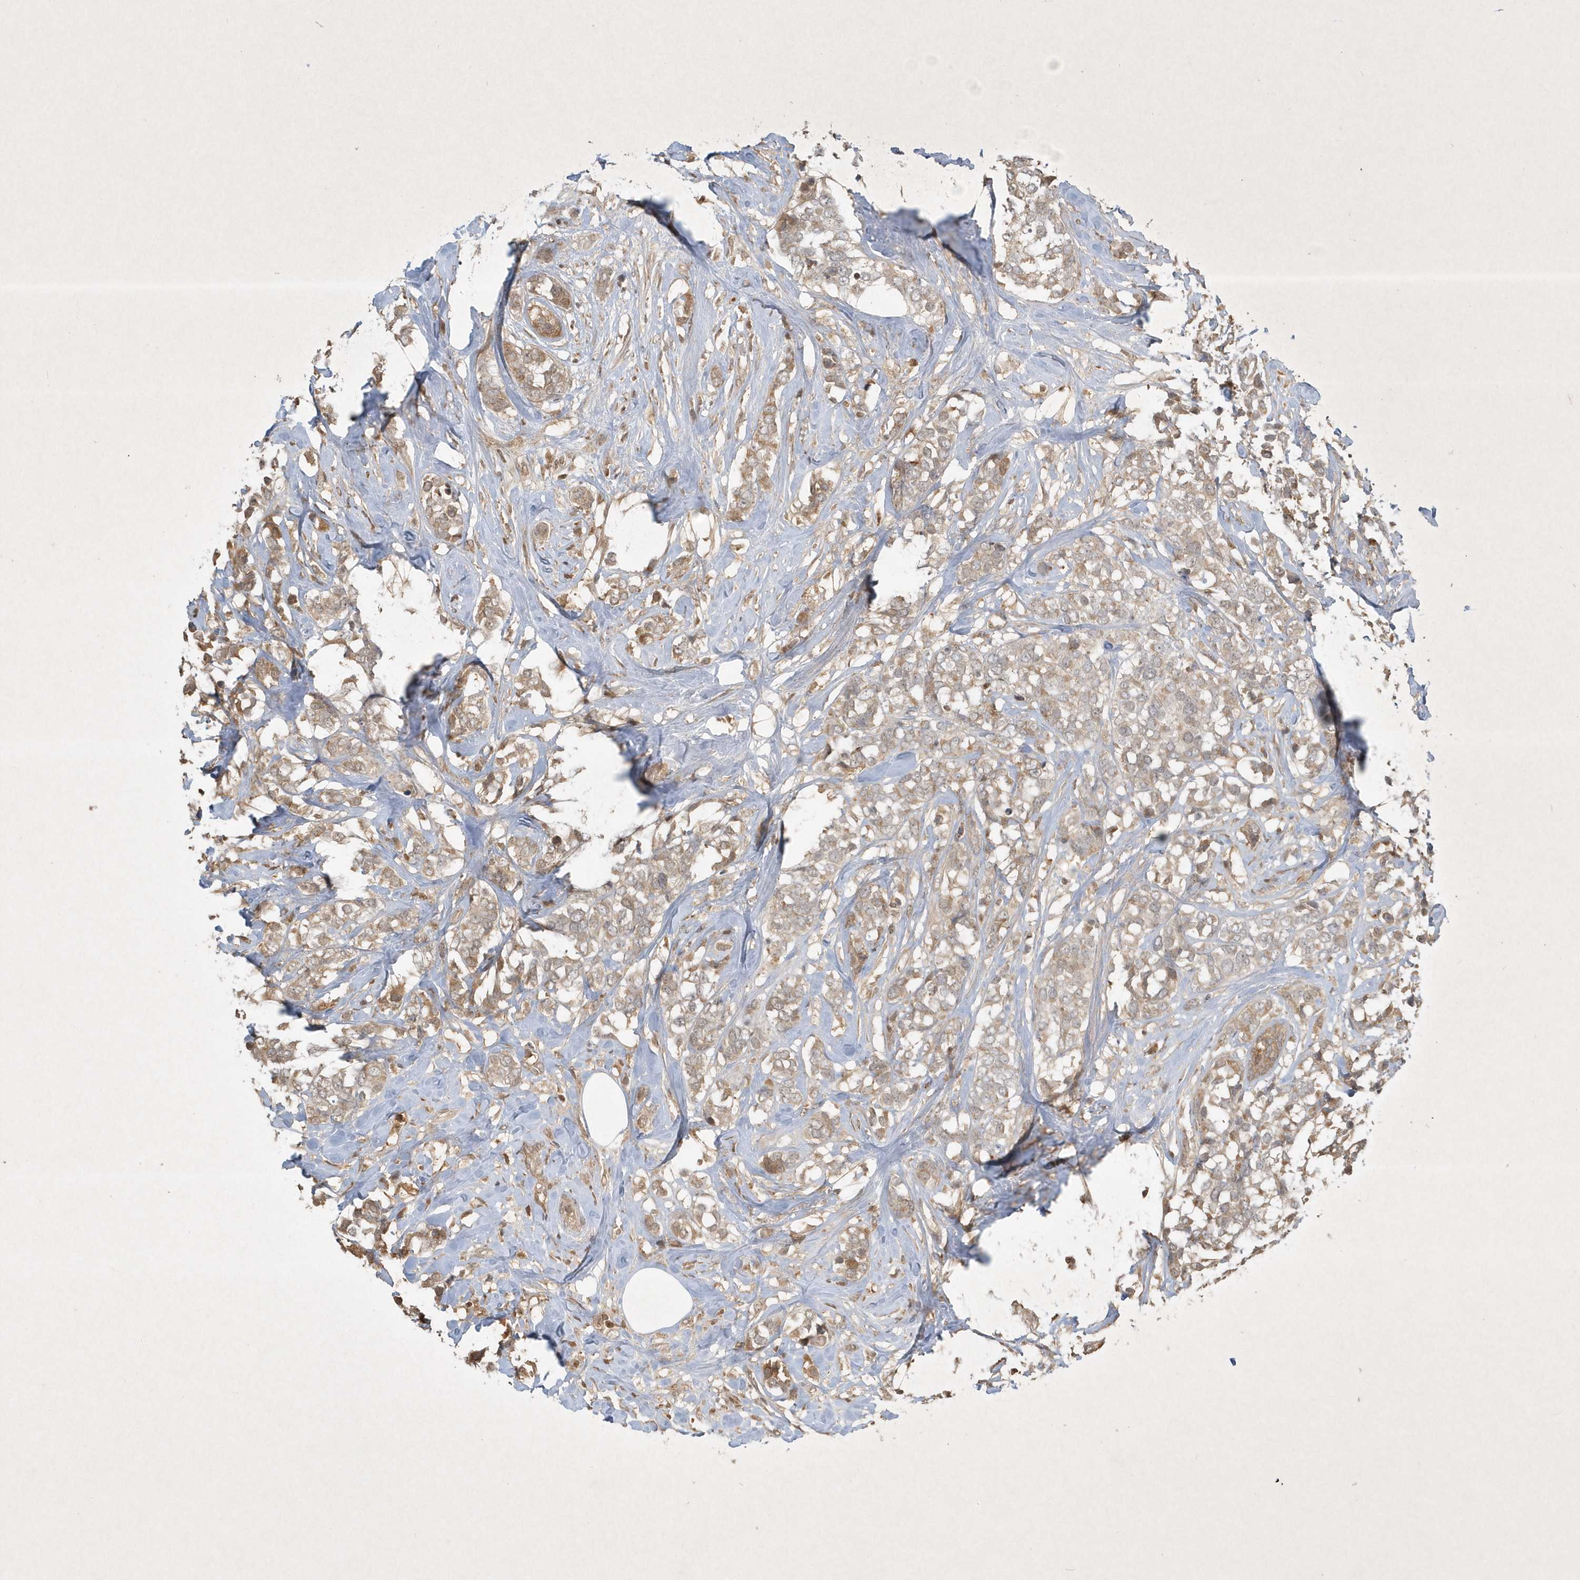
{"staining": {"intensity": "weak", "quantity": "25%-75%", "location": "cytoplasmic/membranous"}, "tissue": "breast cancer", "cell_type": "Tumor cells", "image_type": "cancer", "snomed": [{"axis": "morphology", "description": "Lobular carcinoma"}, {"axis": "topography", "description": "Breast"}], "caption": "Protein analysis of breast lobular carcinoma tissue displays weak cytoplasmic/membranous positivity in approximately 25%-75% of tumor cells.", "gene": "PLTP", "patient": {"sex": "female", "age": 59}}